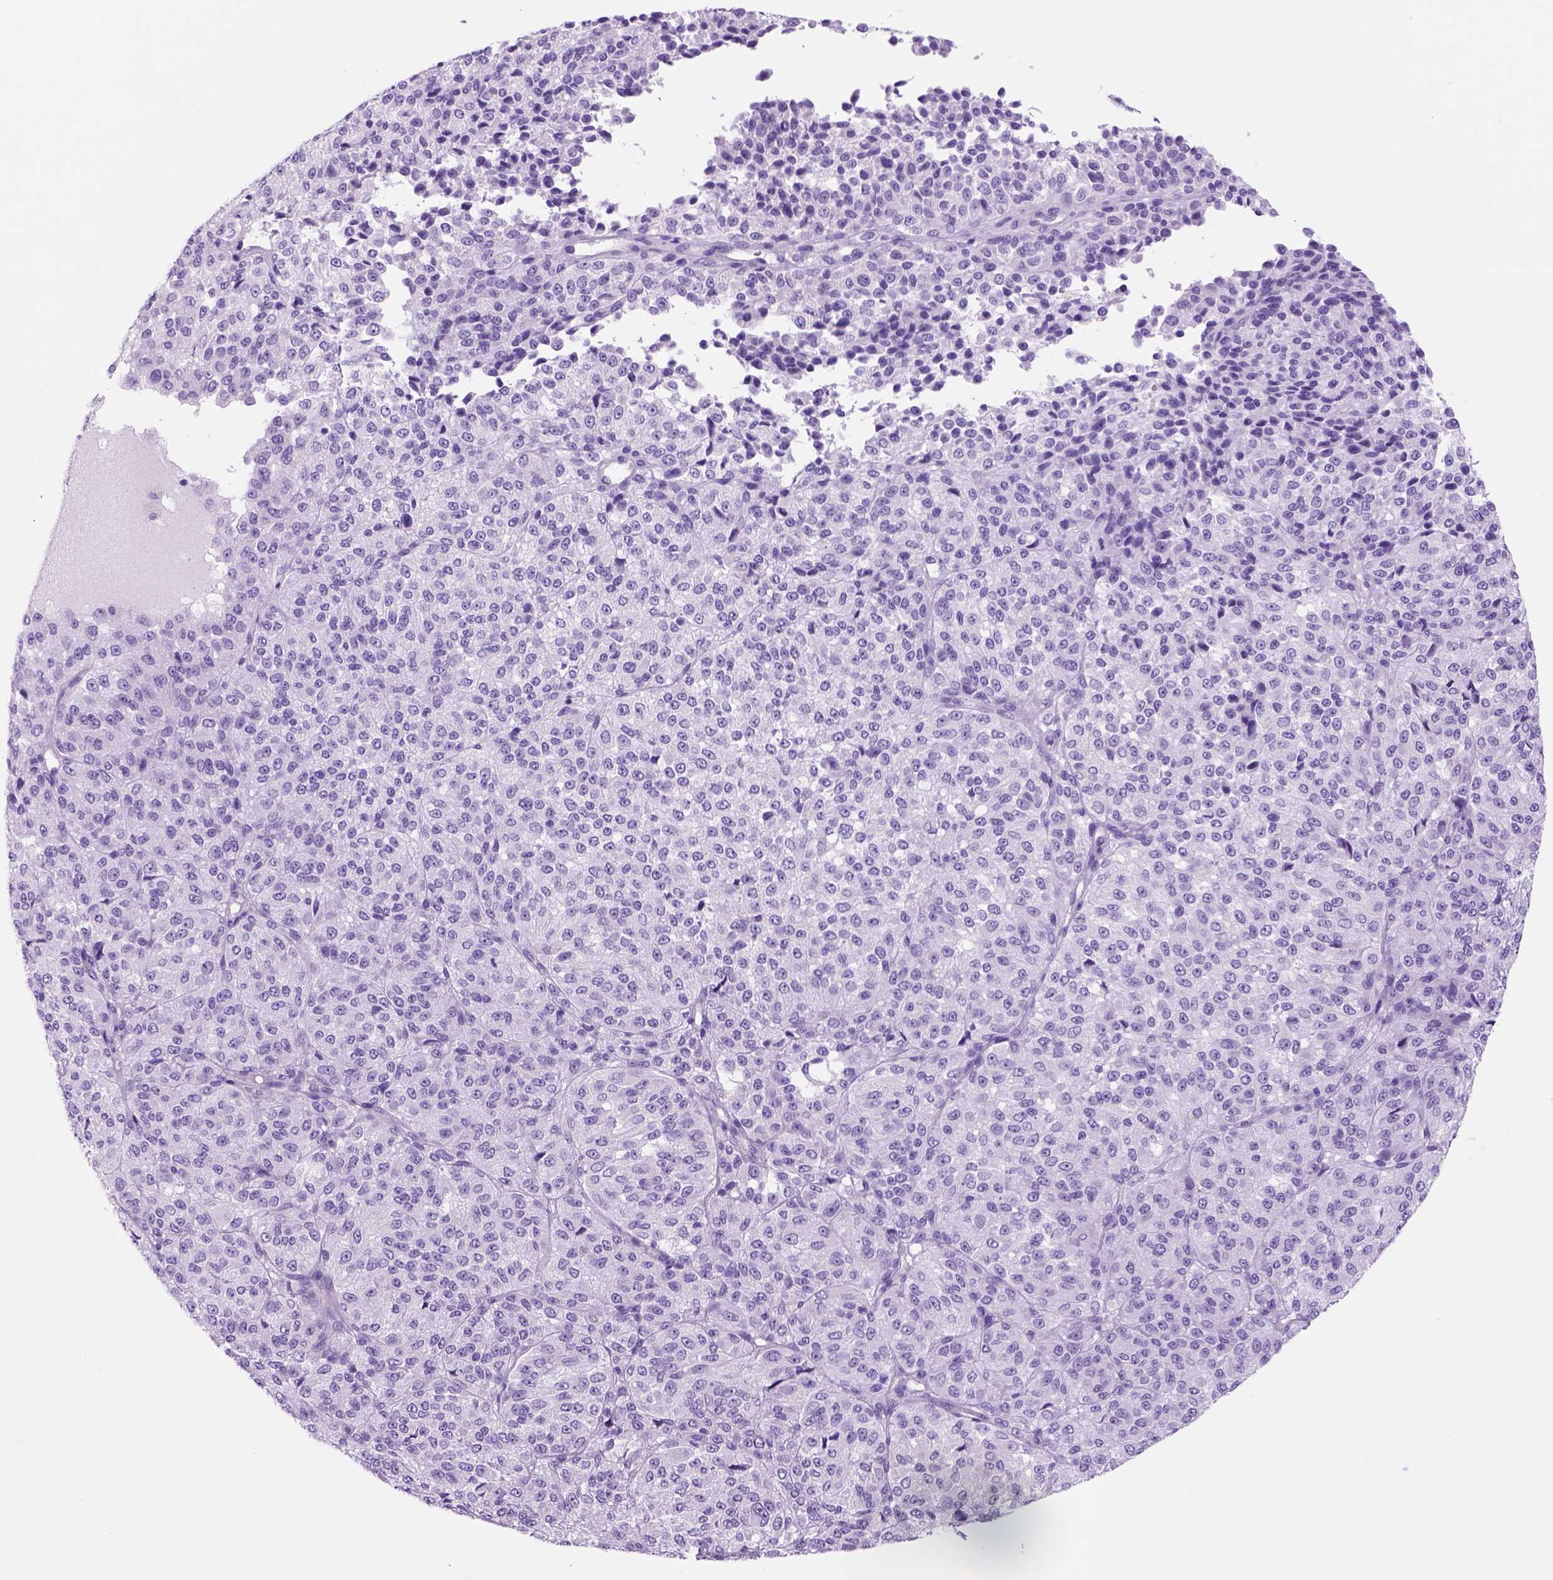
{"staining": {"intensity": "negative", "quantity": "none", "location": "none"}, "tissue": "melanoma", "cell_type": "Tumor cells", "image_type": "cancer", "snomed": [{"axis": "morphology", "description": "Malignant melanoma, Metastatic site"}, {"axis": "topography", "description": "Brain"}], "caption": "An immunohistochemistry (IHC) photomicrograph of malignant melanoma (metastatic site) is shown. There is no staining in tumor cells of malignant melanoma (metastatic site). The staining is performed using DAB brown chromogen with nuclei counter-stained in using hematoxylin.", "gene": "HHIPL2", "patient": {"sex": "female", "age": 56}}